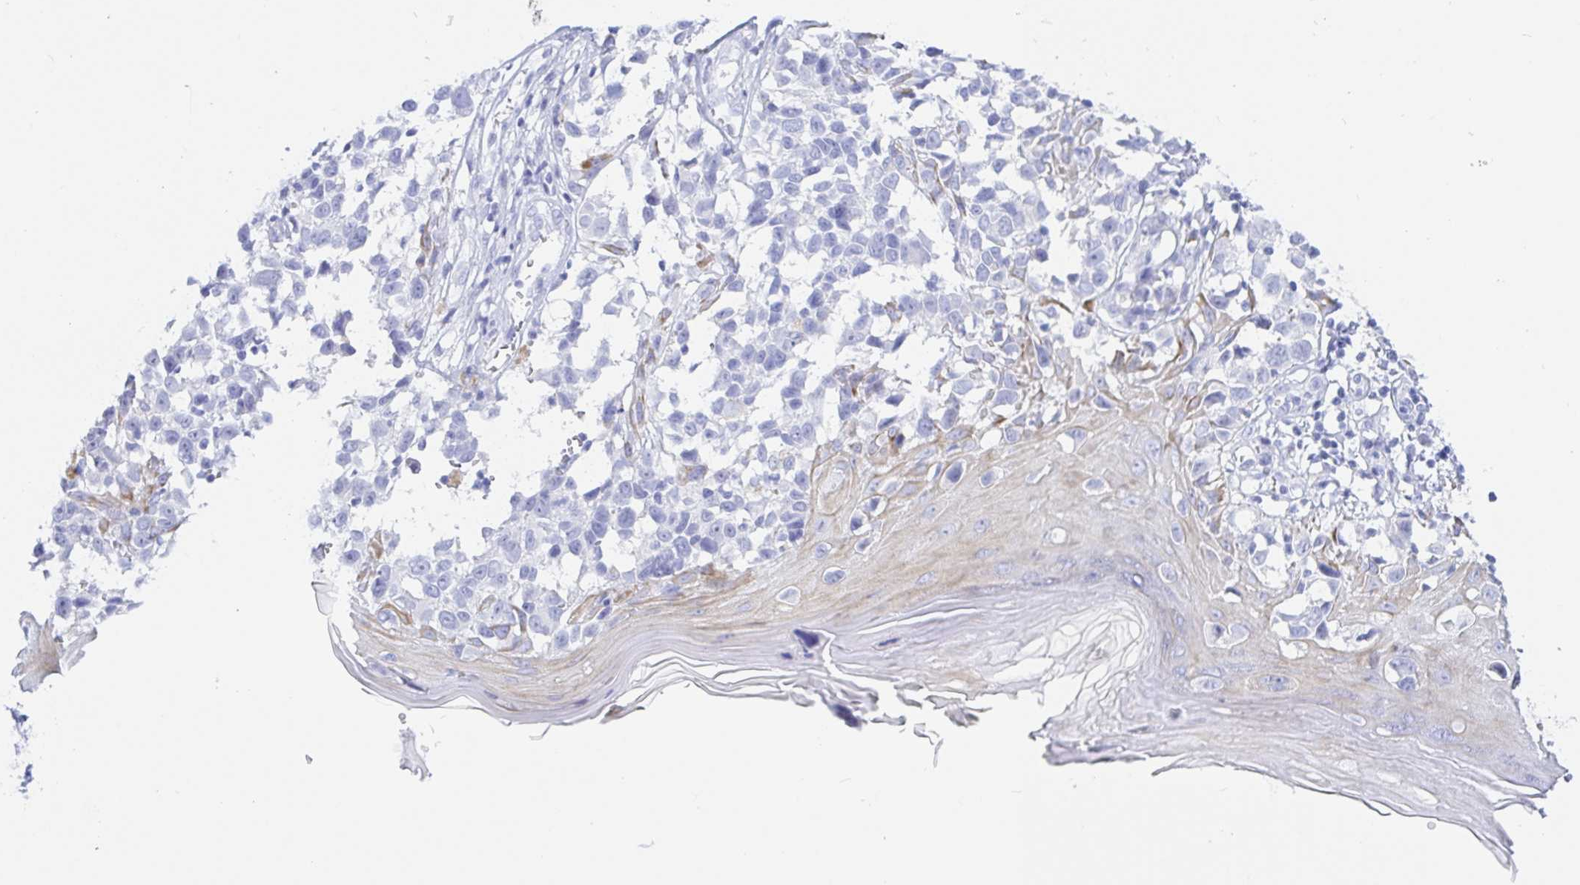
{"staining": {"intensity": "negative", "quantity": "none", "location": "none"}, "tissue": "melanoma", "cell_type": "Tumor cells", "image_type": "cancer", "snomed": [{"axis": "morphology", "description": "Malignant melanoma, NOS"}, {"axis": "topography", "description": "Skin"}], "caption": "IHC micrograph of neoplastic tissue: human malignant melanoma stained with DAB displays no significant protein staining in tumor cells. (DAB immunohistochemistry (IHC) with hematoxylin counter stain).", "gene": "KCNH6", "patient": {"sex": "male", "age": 73}}